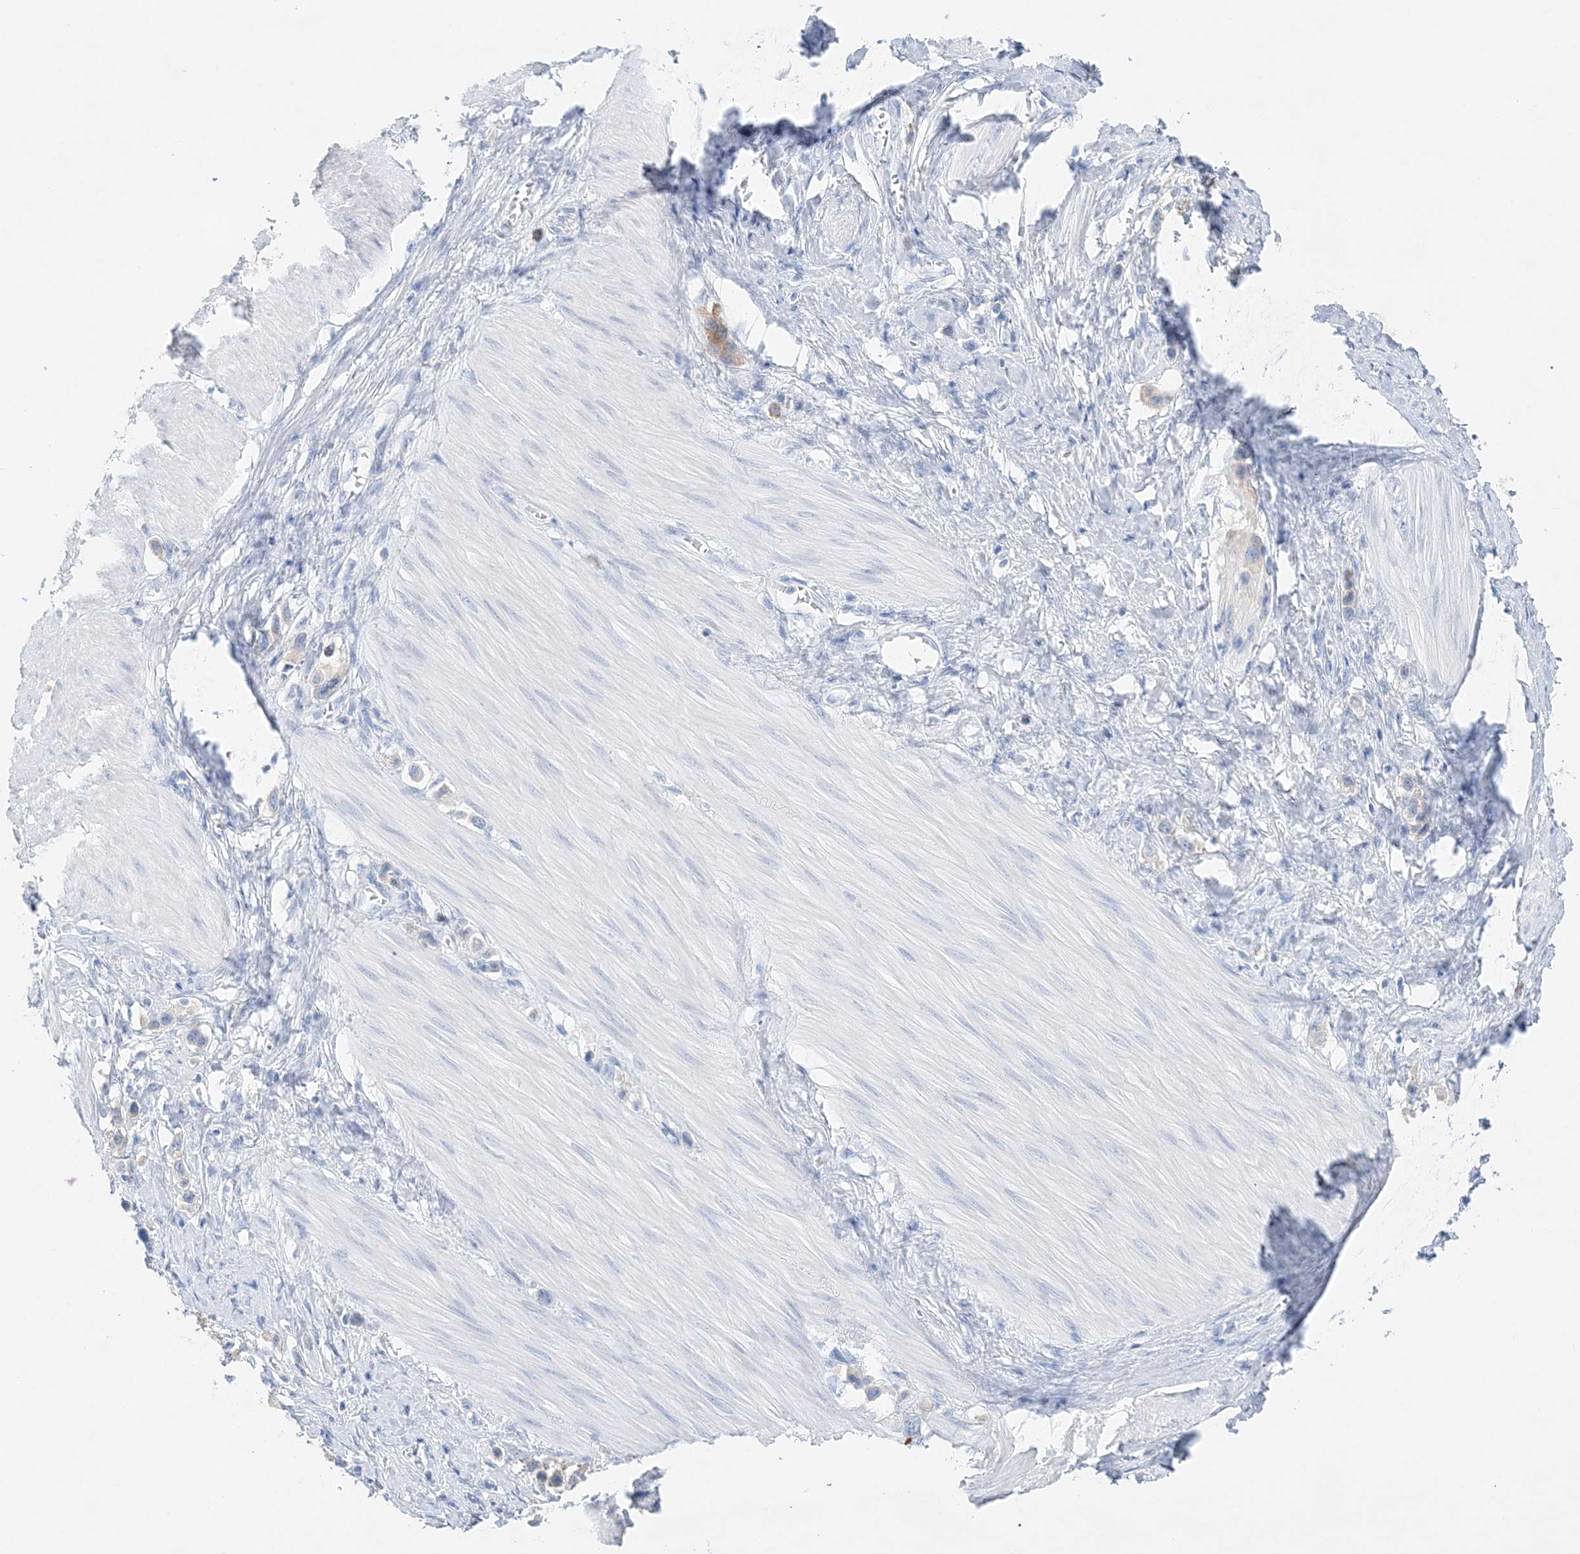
{"staining": {"intensity": "negative", "quantity": "none", "location": "none"}, "tissue": "stomach cancer", "cell_type": "Tumor cells", "image_type": "cancer", "snomed": [{"axis": "morphology", "description": "Adenocarcinoma, NOS"}, {"axis": "topography", "description": "Stomach"}], "caption": "Tumor cells show no significant protein staining in stomach cancer. (DAB (3,3'-diaminobenzidine) immunohistochemistry (IHC) with hematoxylin counter stain).", "gene": "SLC5A6", "patient": {"sex": "female", "age": 65}}